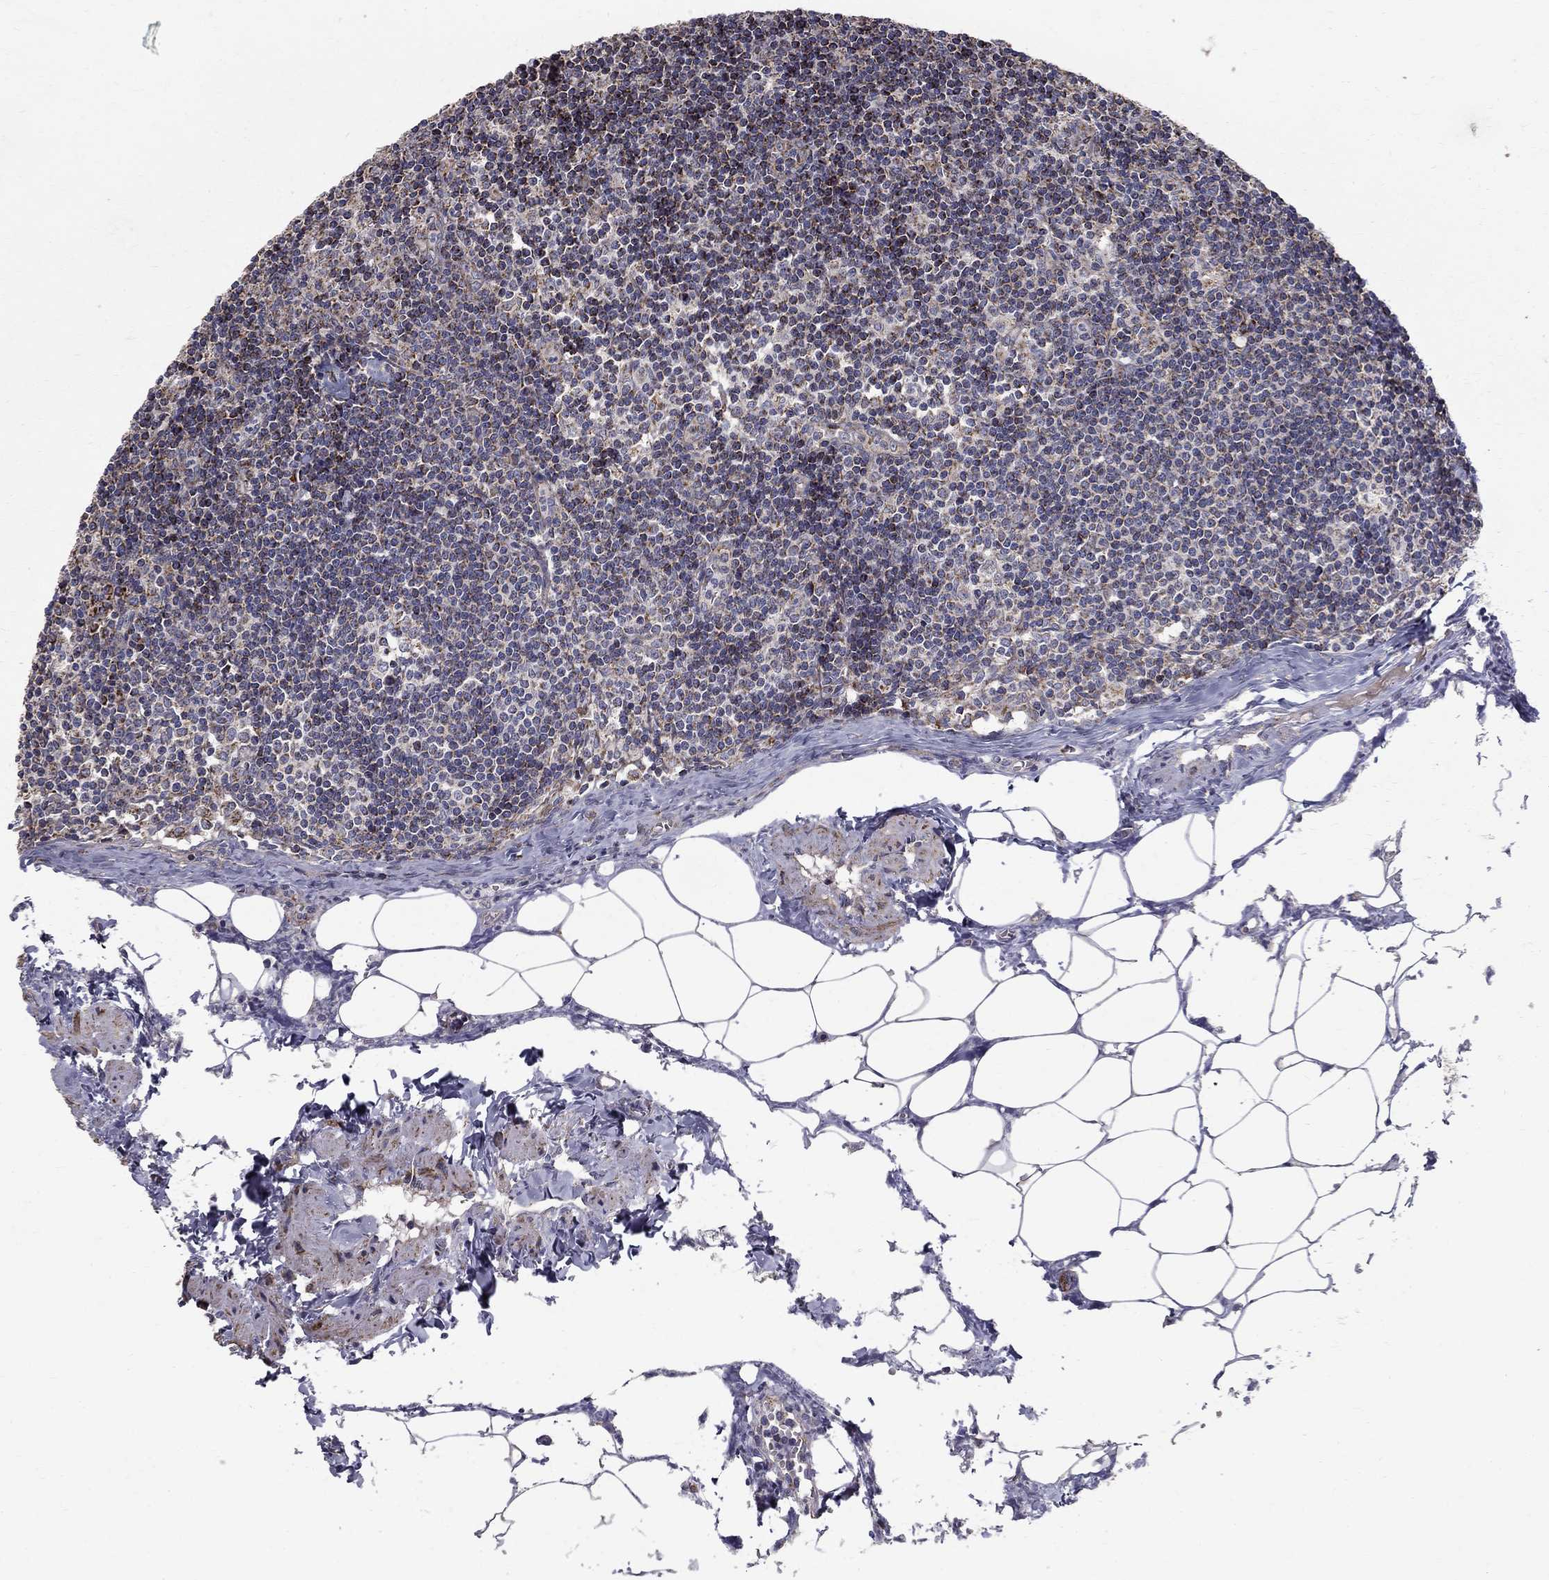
{"staining": {"intensity": "moderate", "quantity": "<25%", "location": "cytoplasmic/membranous"}, "tissue": "lymph node", "cell_type": "Non-germinal center cells", "image_type": "normal", "snomed": [{"axis": "morphology", "description": "Normal tissue, NOS"}, {"axis": "topography", "description": "Lymph node"}], "caption": "Moderate cytoplasmic/membranous protein positivity is present in approximately <25% of non-germinal center cells in lymph node.", "gene": "NDUFS8", "patient": {"sex": "female", "age": 51}}